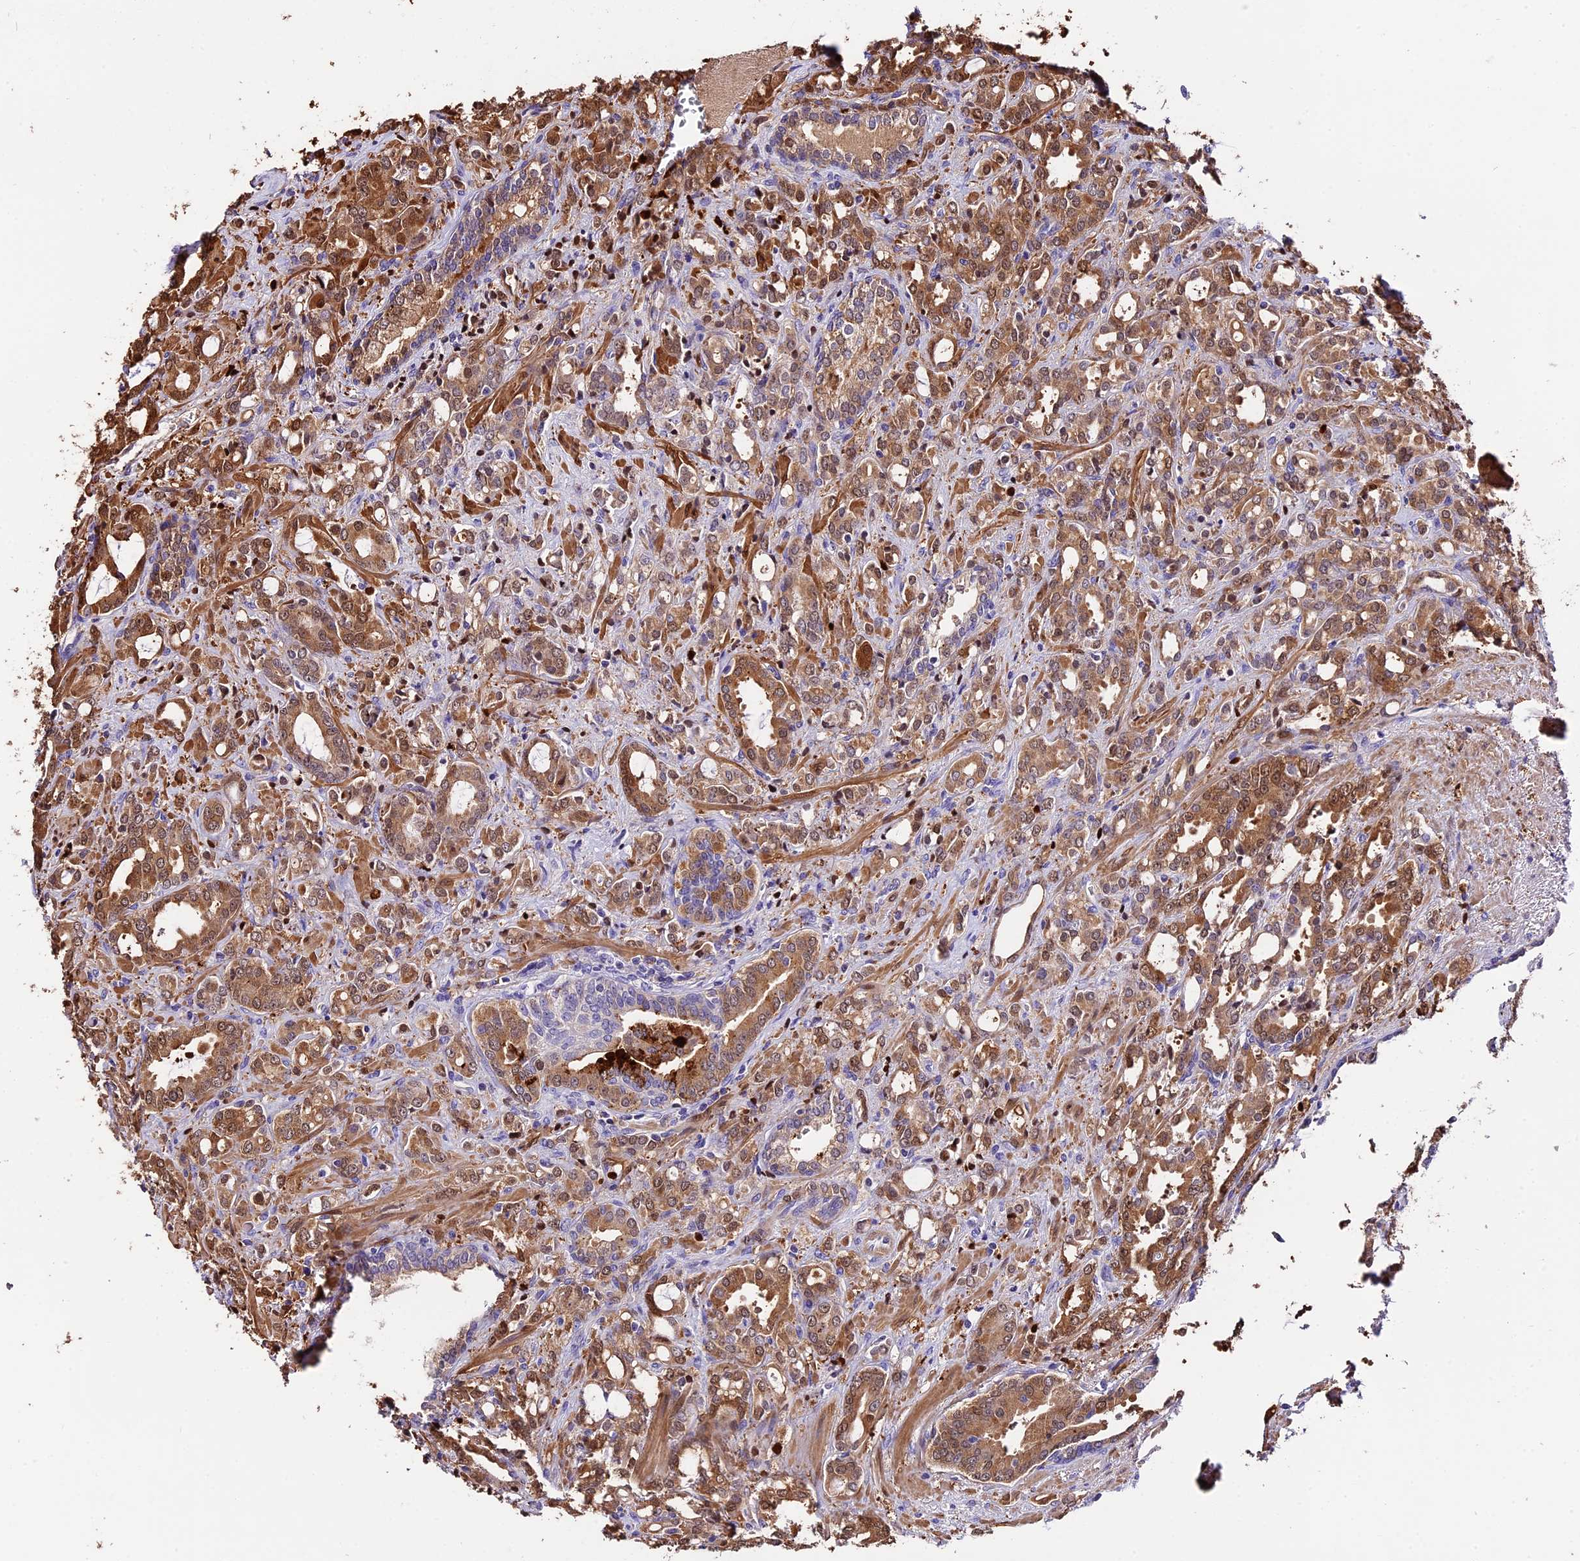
{"staining": {"intensity": "moderate", "quantity": ">75%", "location": "cytoplasmic/membranous,nuclear"}, "tissue": "prostate cancer", "cell_type": "Tumor cells", "image_type": "cancer", "snomed": [{"axis": "morphology", "description": "Adenocarcinoma, High grade"}, {"axis": "topography", "description": "Prostate"}], "caption": "Human prostate cancer stained with a protein marker shows moderate staining in tumor cells.", "gene": "MAP3K7CL", "patient": {"sex": "male", "age": 72}}